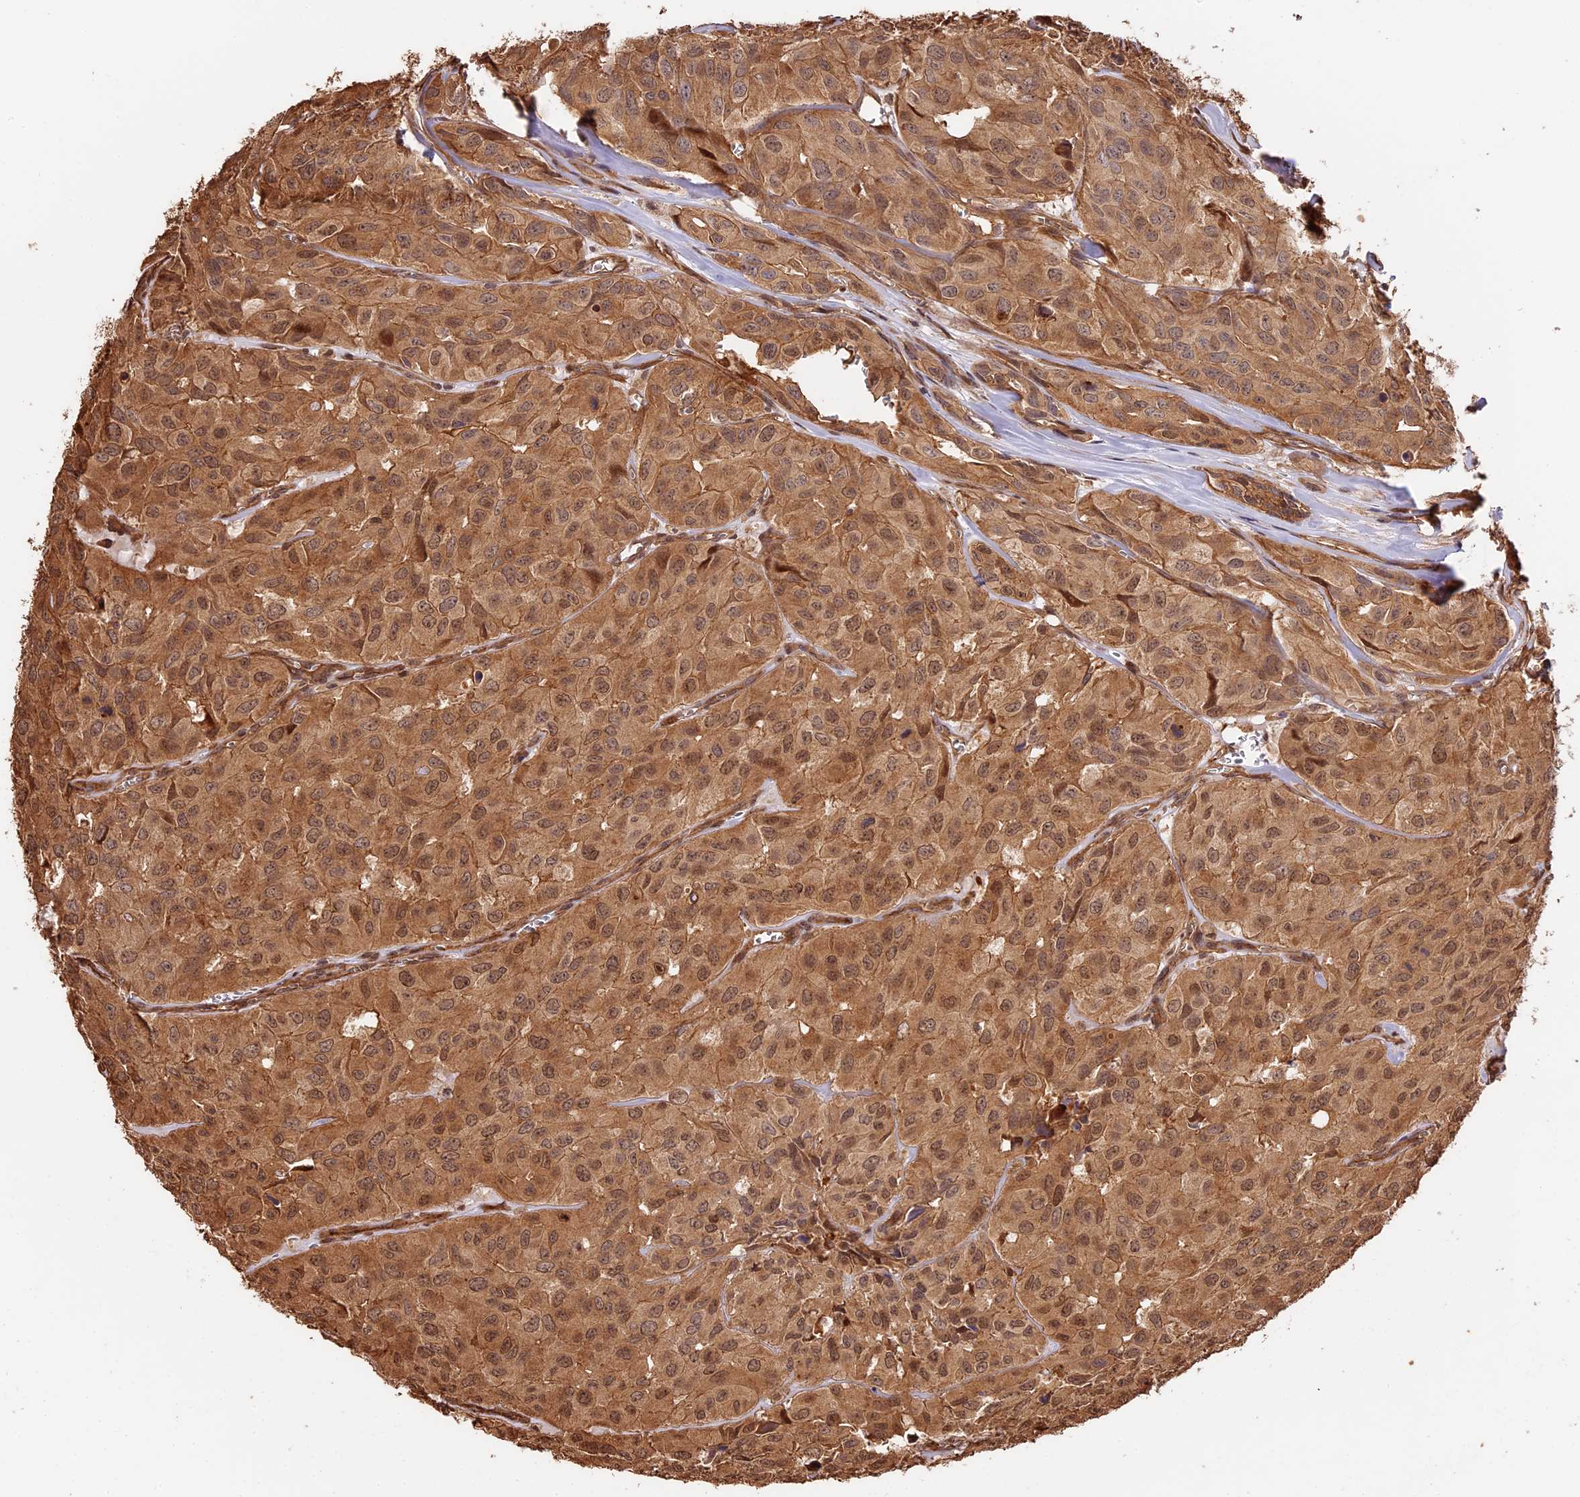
{"staining": {"intensity": "moderate", "quantity": ">75%", "location": "cytoplasmic/membranous,nuclear"}, "tissue": "head and neck cancer", "cell_type": "Tumor cells", "image_type": "cancer", "snomed": [{"axis": "morphology", "description": "Adenocarcinoma, NOS"}, {"axis": "topography", "description": "Salivary gland, NOS"}, {"axis": "topography", "description": "Head-Neck"}], "caption": "Immunohistochemistry histopathology image of human head and neck adenocarcinoma stained for a protein (brown), which demonstrates medium levels of moderate cytoplasmic/membranous and nuclear positivity in about >75% of tumor cells.", "gene": "PPP1R37", "patient": {"sex": "female", "age": 76}}